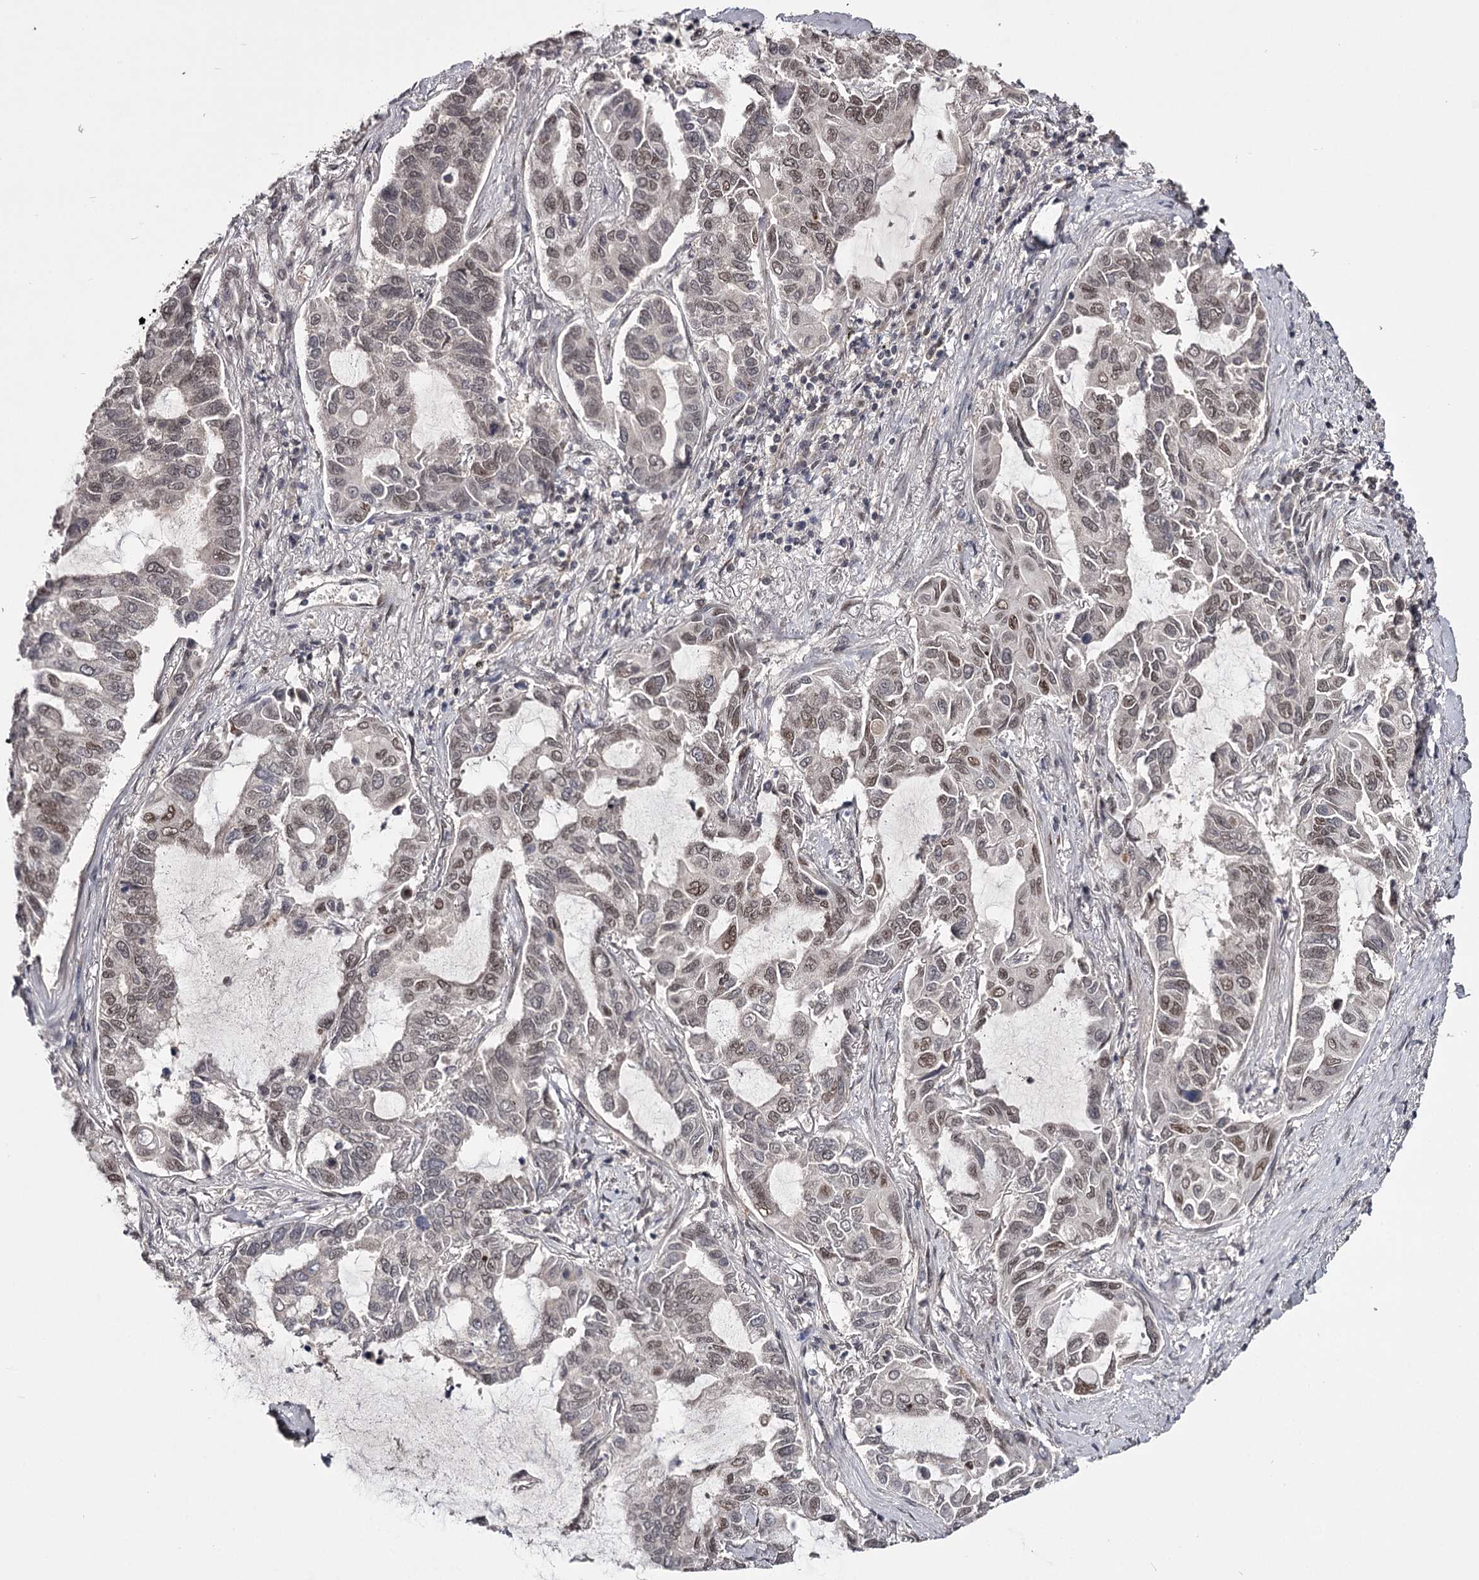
{"staining": {"intensity": "weak", "quantity": "25%-75%", "location": "nuclear"}, "tissue": "lung cancer", "cell_type": "Tumor cells", "image_type": "cancer", "snomed": [{"axis": "morphology", "description": "Adenocarcinoma, NOS"}, {"axis": "topography", "description": "Lung"}], "caption": "A micrograph of human lung cancer stained for a protein reveals weak nuclear brown staining in tumor cells.", "gene": "TTC33", "patient": {"sex": "male", "age": 64}}